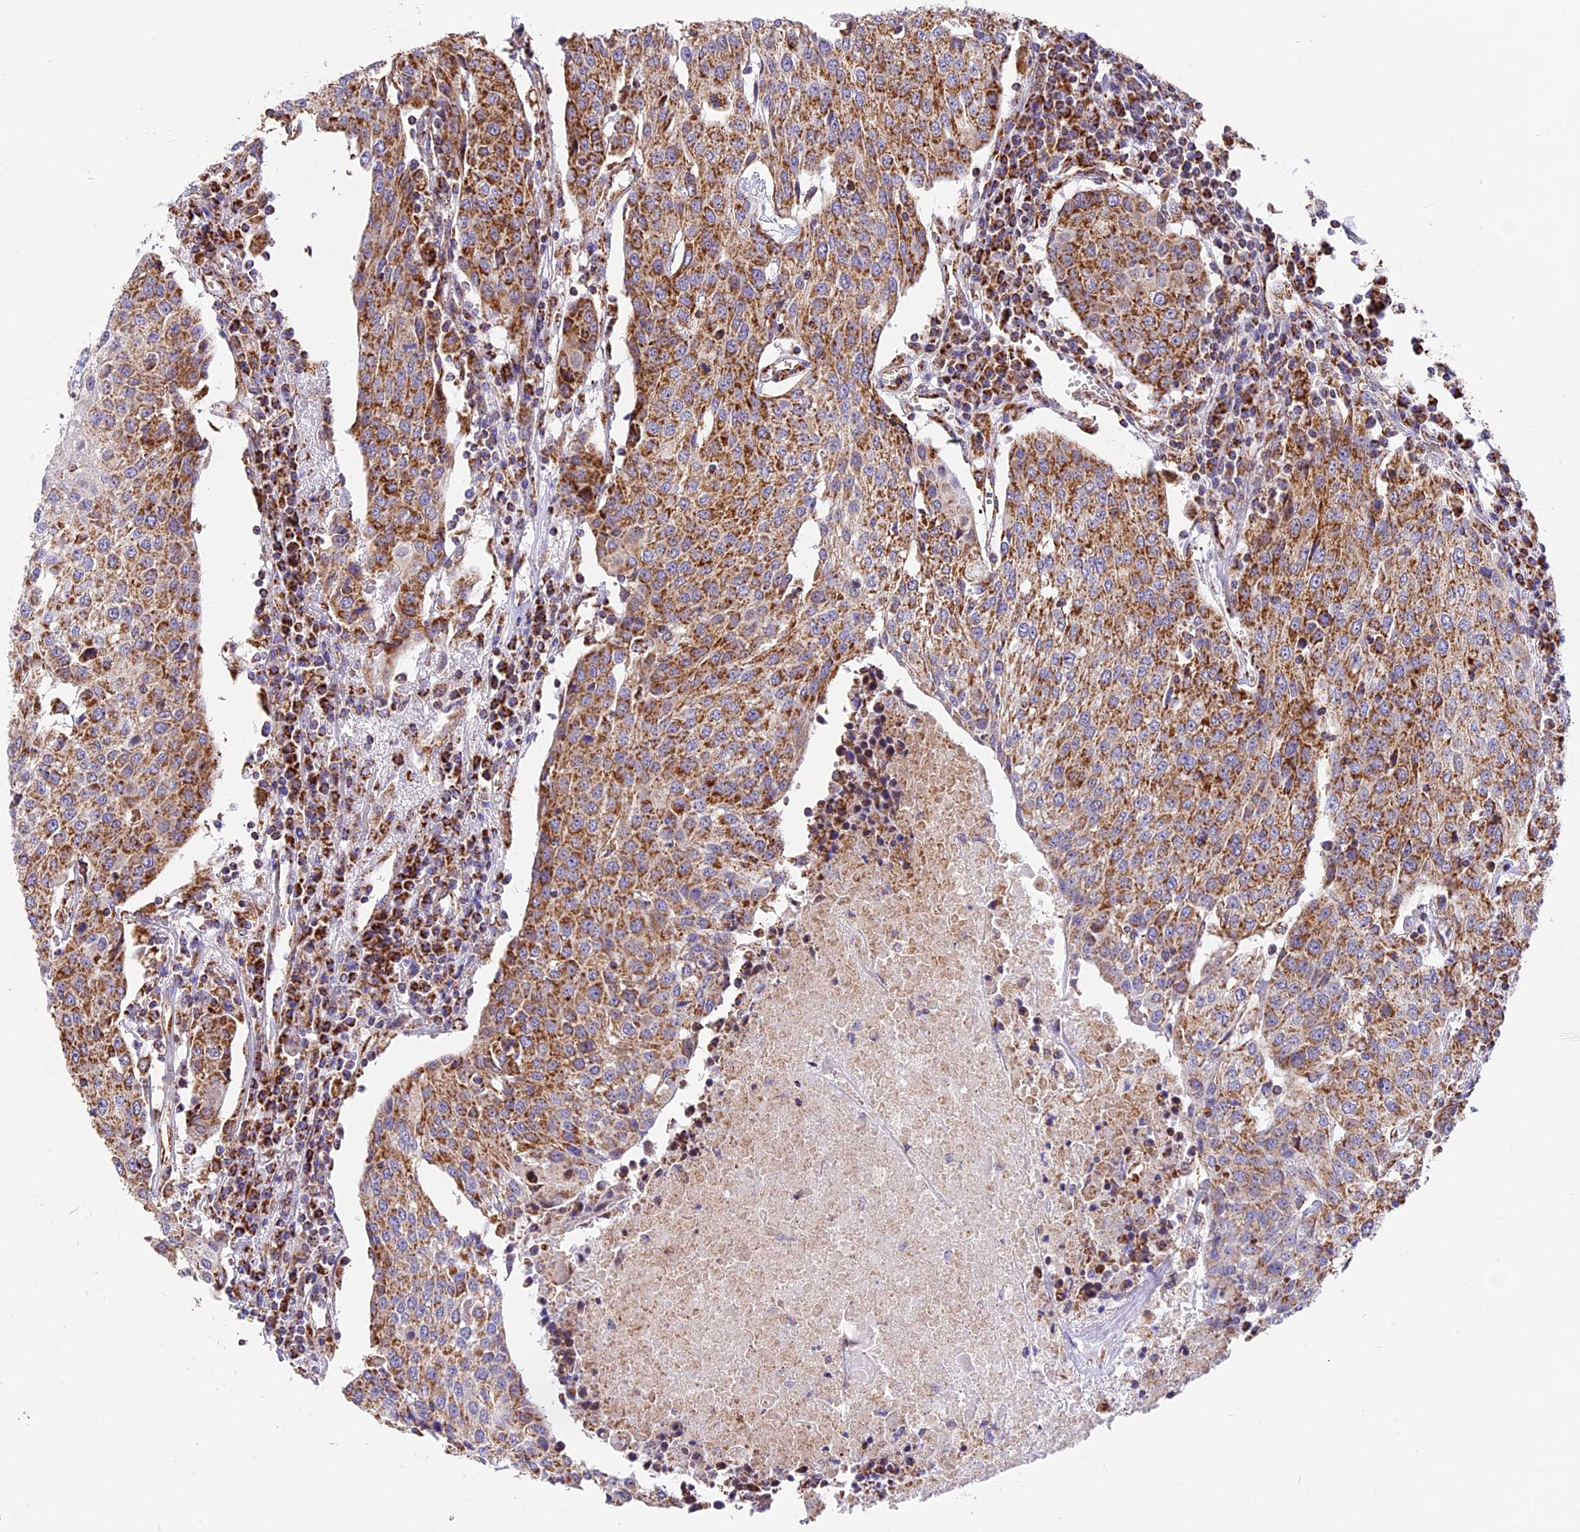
{"staining": {"intensity": "moderate", "quantity": ">75%", "location": "cytoplasmic/membranous"}, "tissue": "urothelial cancer", "cell_type": "Tumor cells", "image_type": "cancer", "snomed": [{"axis": "morphology", "description": "Urothelial carcinoma, High grade"}, {"axis": "topography", "description": "Urinary bladder"}], "caption": "High-grade urothelial carcinoma stained with a brown dye exhibits moderate cytoplasmic/membranous positive staining in about >75% of tumor cells.", "gene": "NDUFA8", "patient": {"sex": "female", "age": 85}}